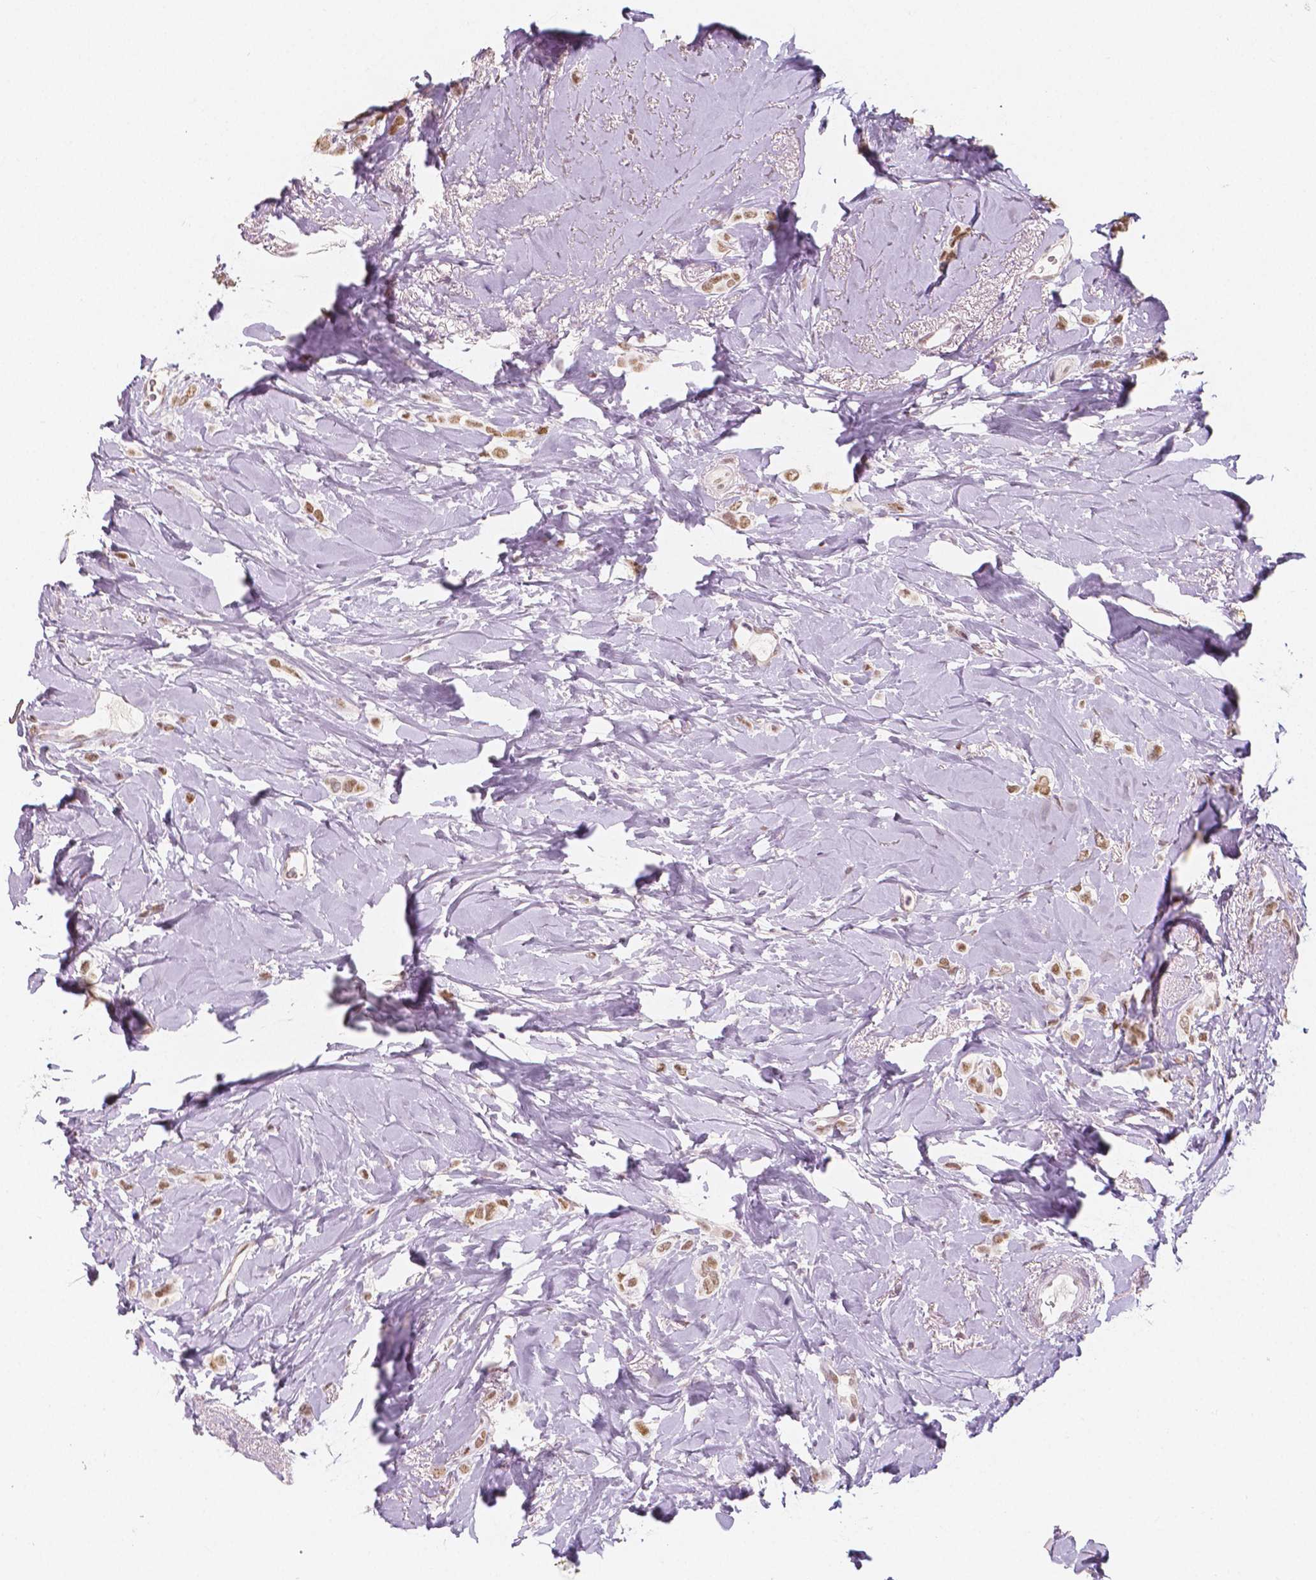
{"staining": {"intensity": "moderate", "quantity": "25%-75%", "location": "nuclear"}, "tissue": "breast cancer", "cell_type": "Tumor cells", "image_type": "cancer", "snomed": [{"axis": "morphology", "description": "Lobular carcinoma"}, {"axis": "topography", "description": "Breast"}], "caption": "Human lobular carcinoma (breast) stained with a brown dye displays moderate nuclear positive expression in approximately 25%-75% of tumor cells.", "gene": "KDM5B", "patient": {"sex": "female", "age": 66}}